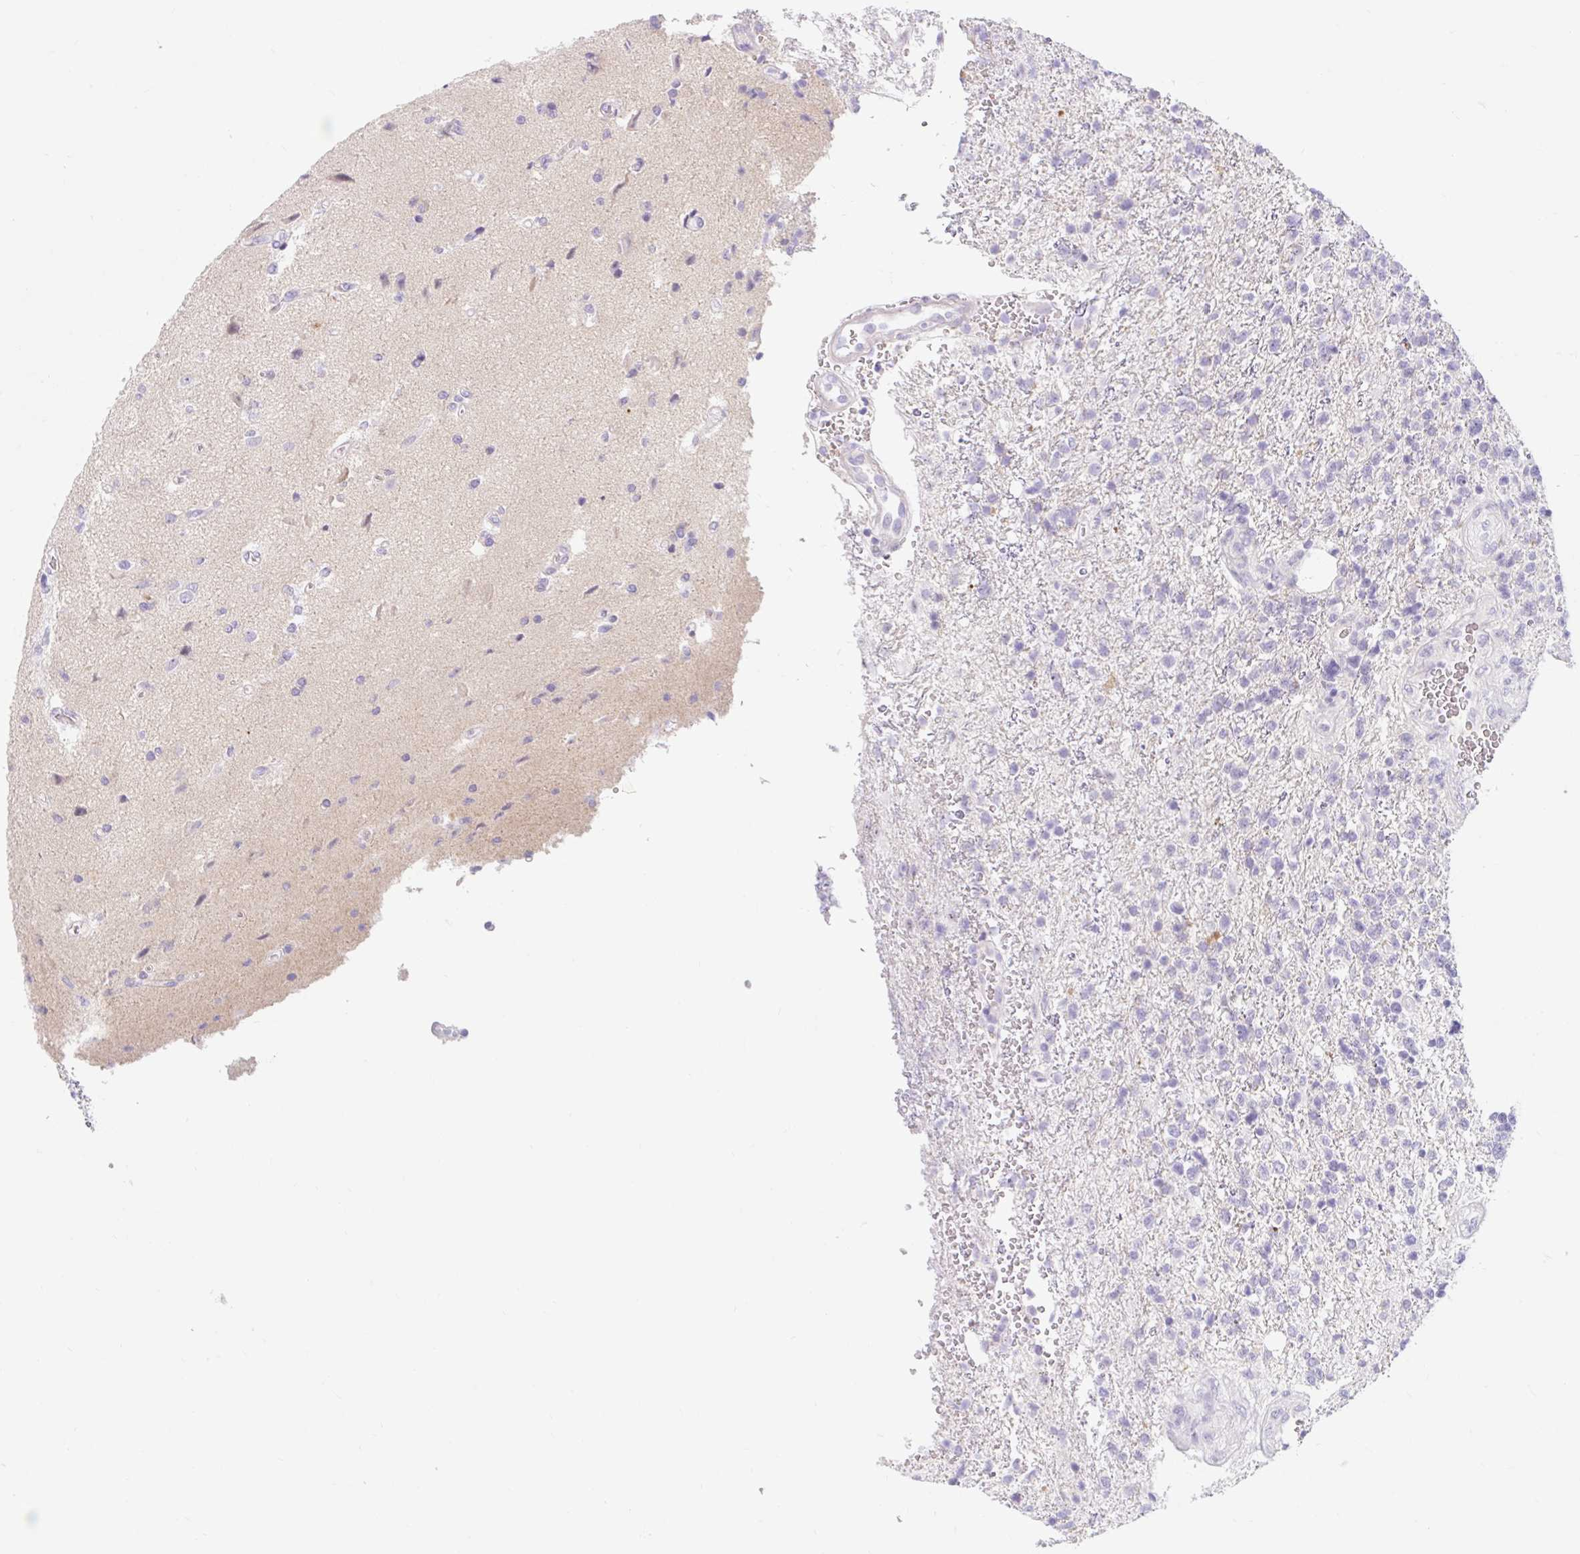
{"staining": {"intensity": "negative", "quantity": "none", "location": "none"}, "tissue": "glioma", "cell_type": "Tumor cells", "image_type": "cancer", "snomed": [{"axis": "morphology", "description": "Glioma, malignant, High grade"}, {"axis": "topography", "description": "Brain"}], "caption": "Immunohistochemistry (IHC) image of neoplastic tissue: human glioma stained with DAB (3,3'-diaminobenzidine) exhibits no significant protein positivity in tumor cells.", "gene": "SLC28A1", "patient": {"sex": "male", "age": 56}}